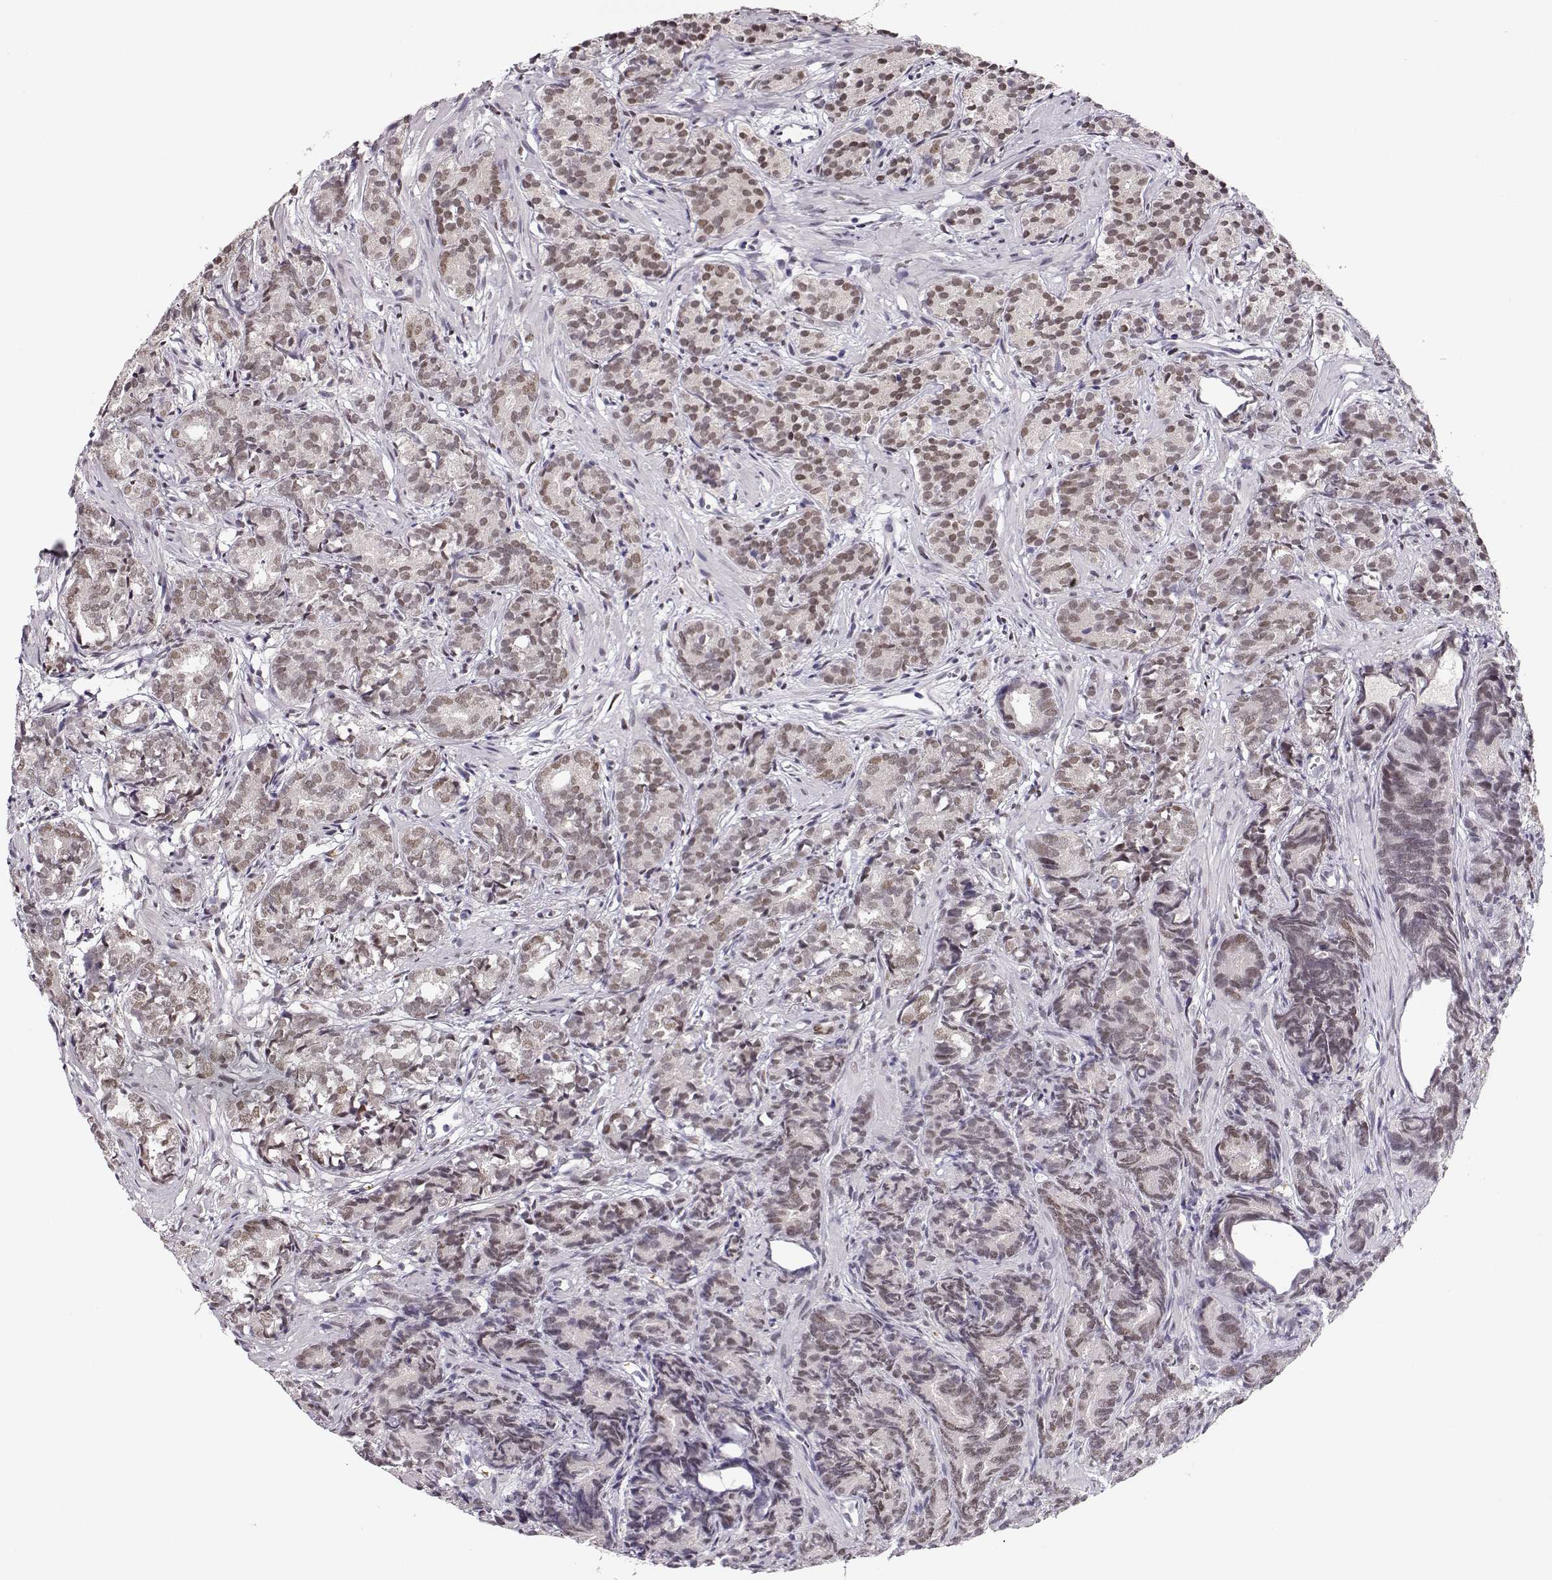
{"staining": {"intensity": "weak", "quantity": "25%-75%", "location": "nuclear"}, "tissue": "prostate cancer", "cell_type": "Tumor cells", "image_type": "cancer", "snomed": [{"axis": "morphology", "description": "Adenocarcinoma, High grade"}, {"axis": "topography", "description": "Prostate"}], "caption": "Immunohistochemistry (IHC) histopathology image of human prostate cancer (adenocarcinoma (high-grade)) stained for a protein (brown), which reveals low levels of weak nuclear positivity in approximately 25%-75% of tumor cells.", "gene": "POLI", "patient": {"sex": "male", "age": 84}}